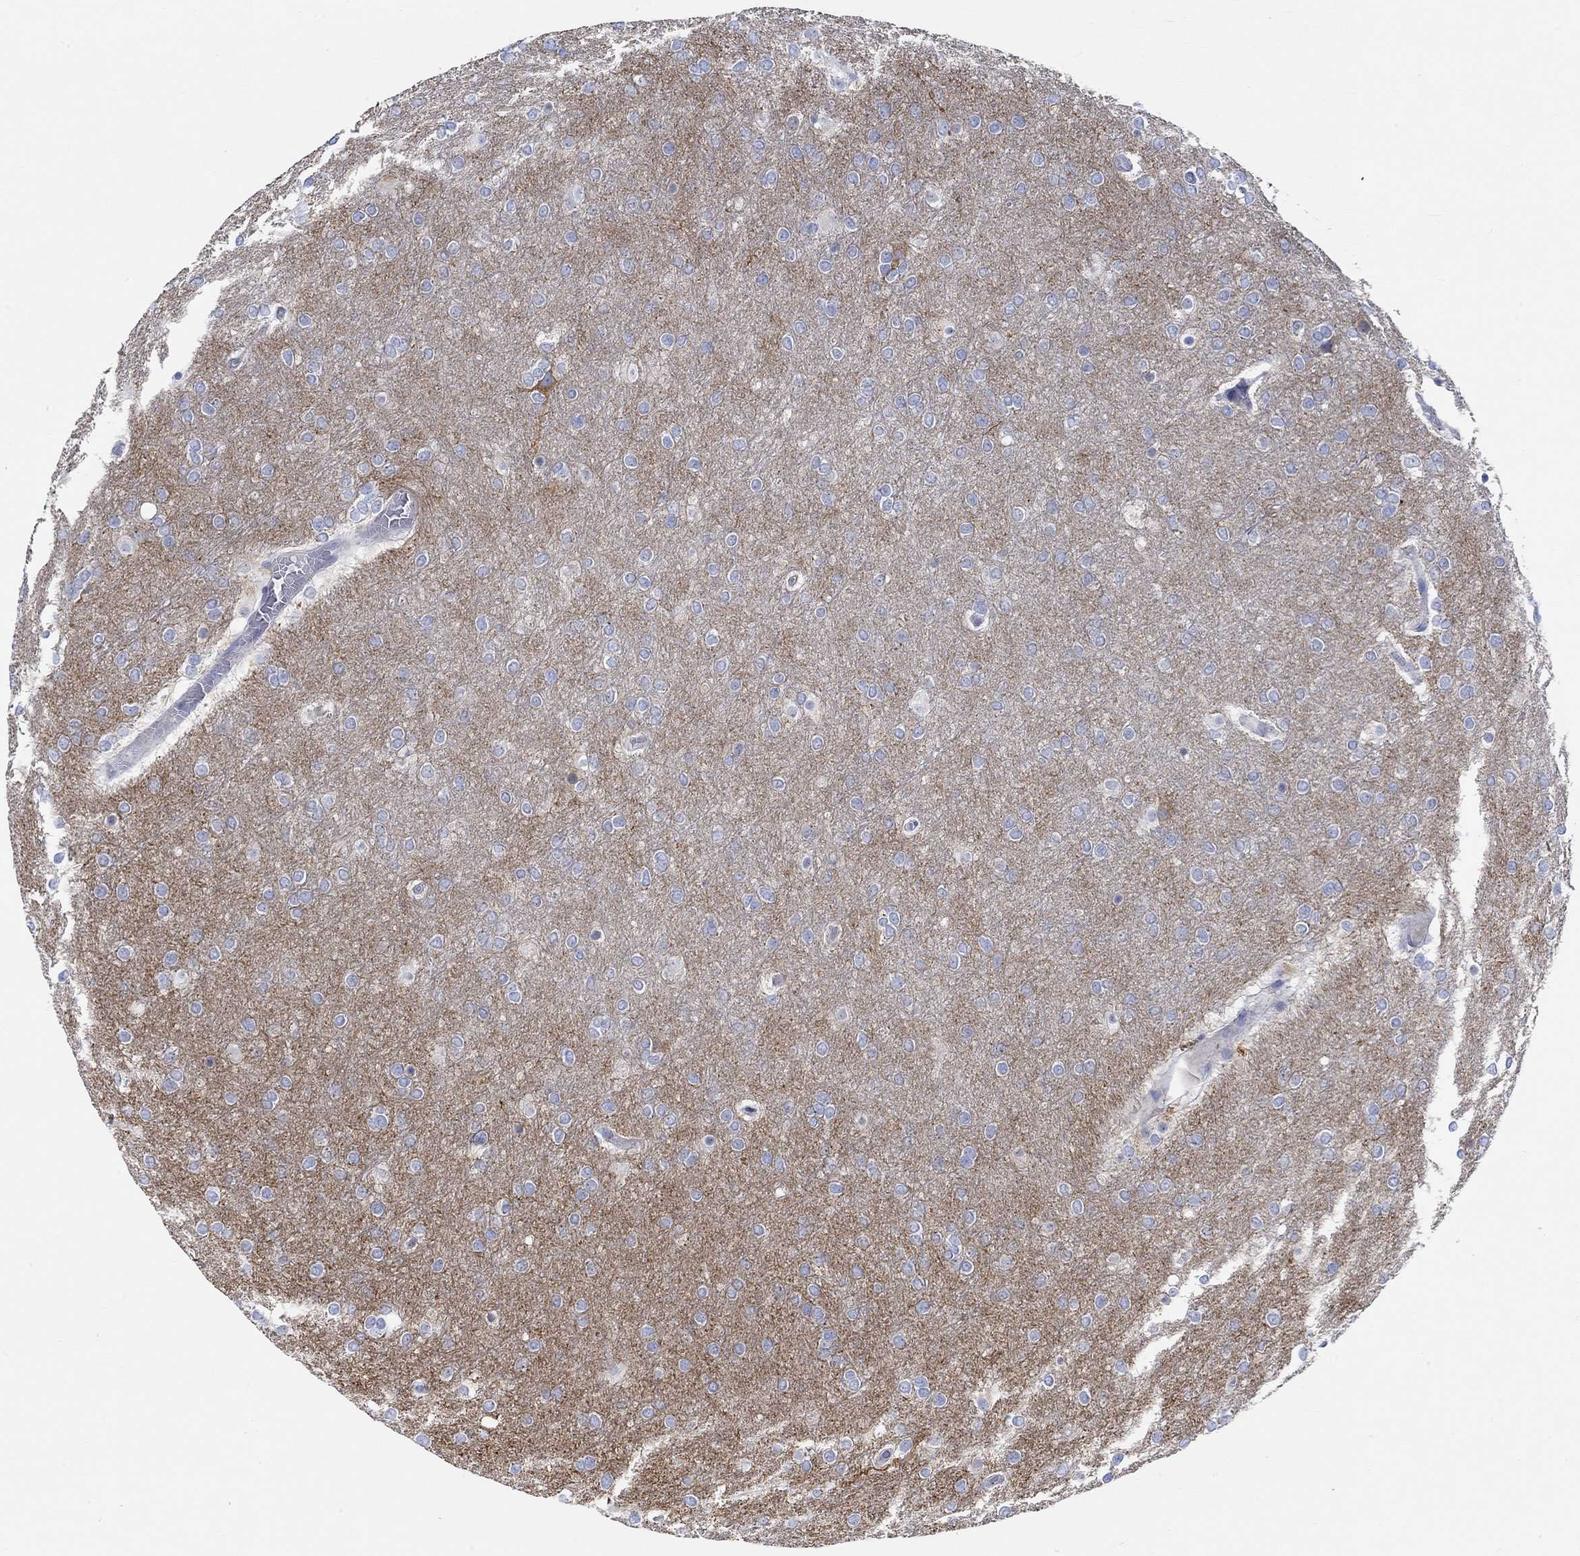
{"staining": {"intensity": "negative", "quantity": "none", "location": "none"}, "tissue": "glioma", "cell_type": "Tumor cells", "image_type": "cancer", "snomed": [{"axis": "morphology", "description": "Glioma, malignant, High grade"}, {"axis": "topography", "description": "Brain"}], "caption": "An image of human high-grade glioma (malignant) is negative for staining in tumor cells.", "gene": "NAV3", "patient": {"sex": "female", "age": 61}}